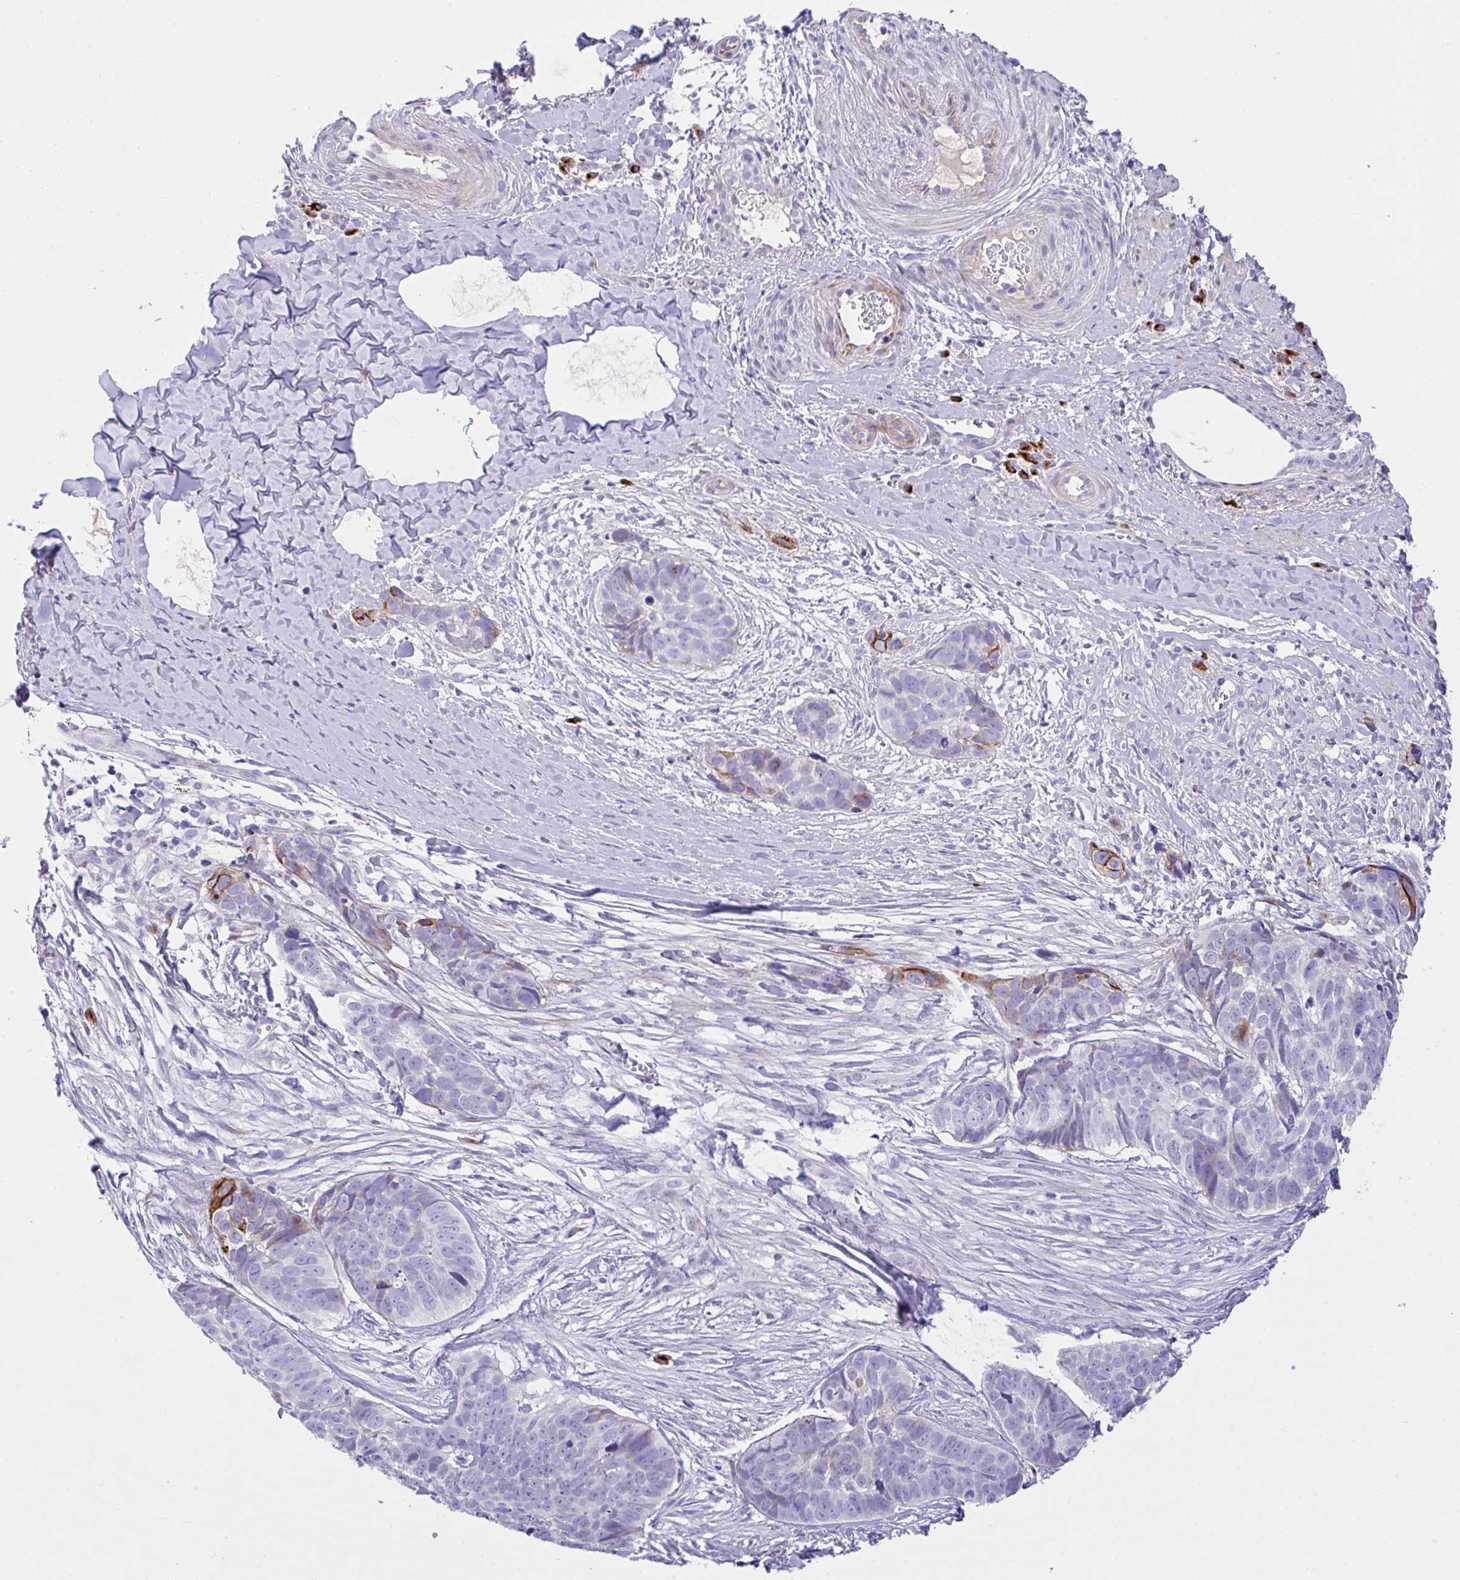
{"staining": {"intensity": "moderate", "quantity": "<25%", "location": "cytoplasmic/membranous"}, "tissue": "skin cancer", "cell_type": "Tumor cells", "image_type": "cancer", "snomed": [{"axis": "morphology", "description": "Basal cell carcinoma"}, {"axis": "topography", "description": "Skin"}], "caption": "This photomicrograph displays immunohistochemistry staining of skin basal cell carcinoma, with low moderate cytoplasmic/membranous positivity in approximately <25% of tumor cells.", "gene": "FBXL20", "patient": {"sex": "female", "age": 82}}